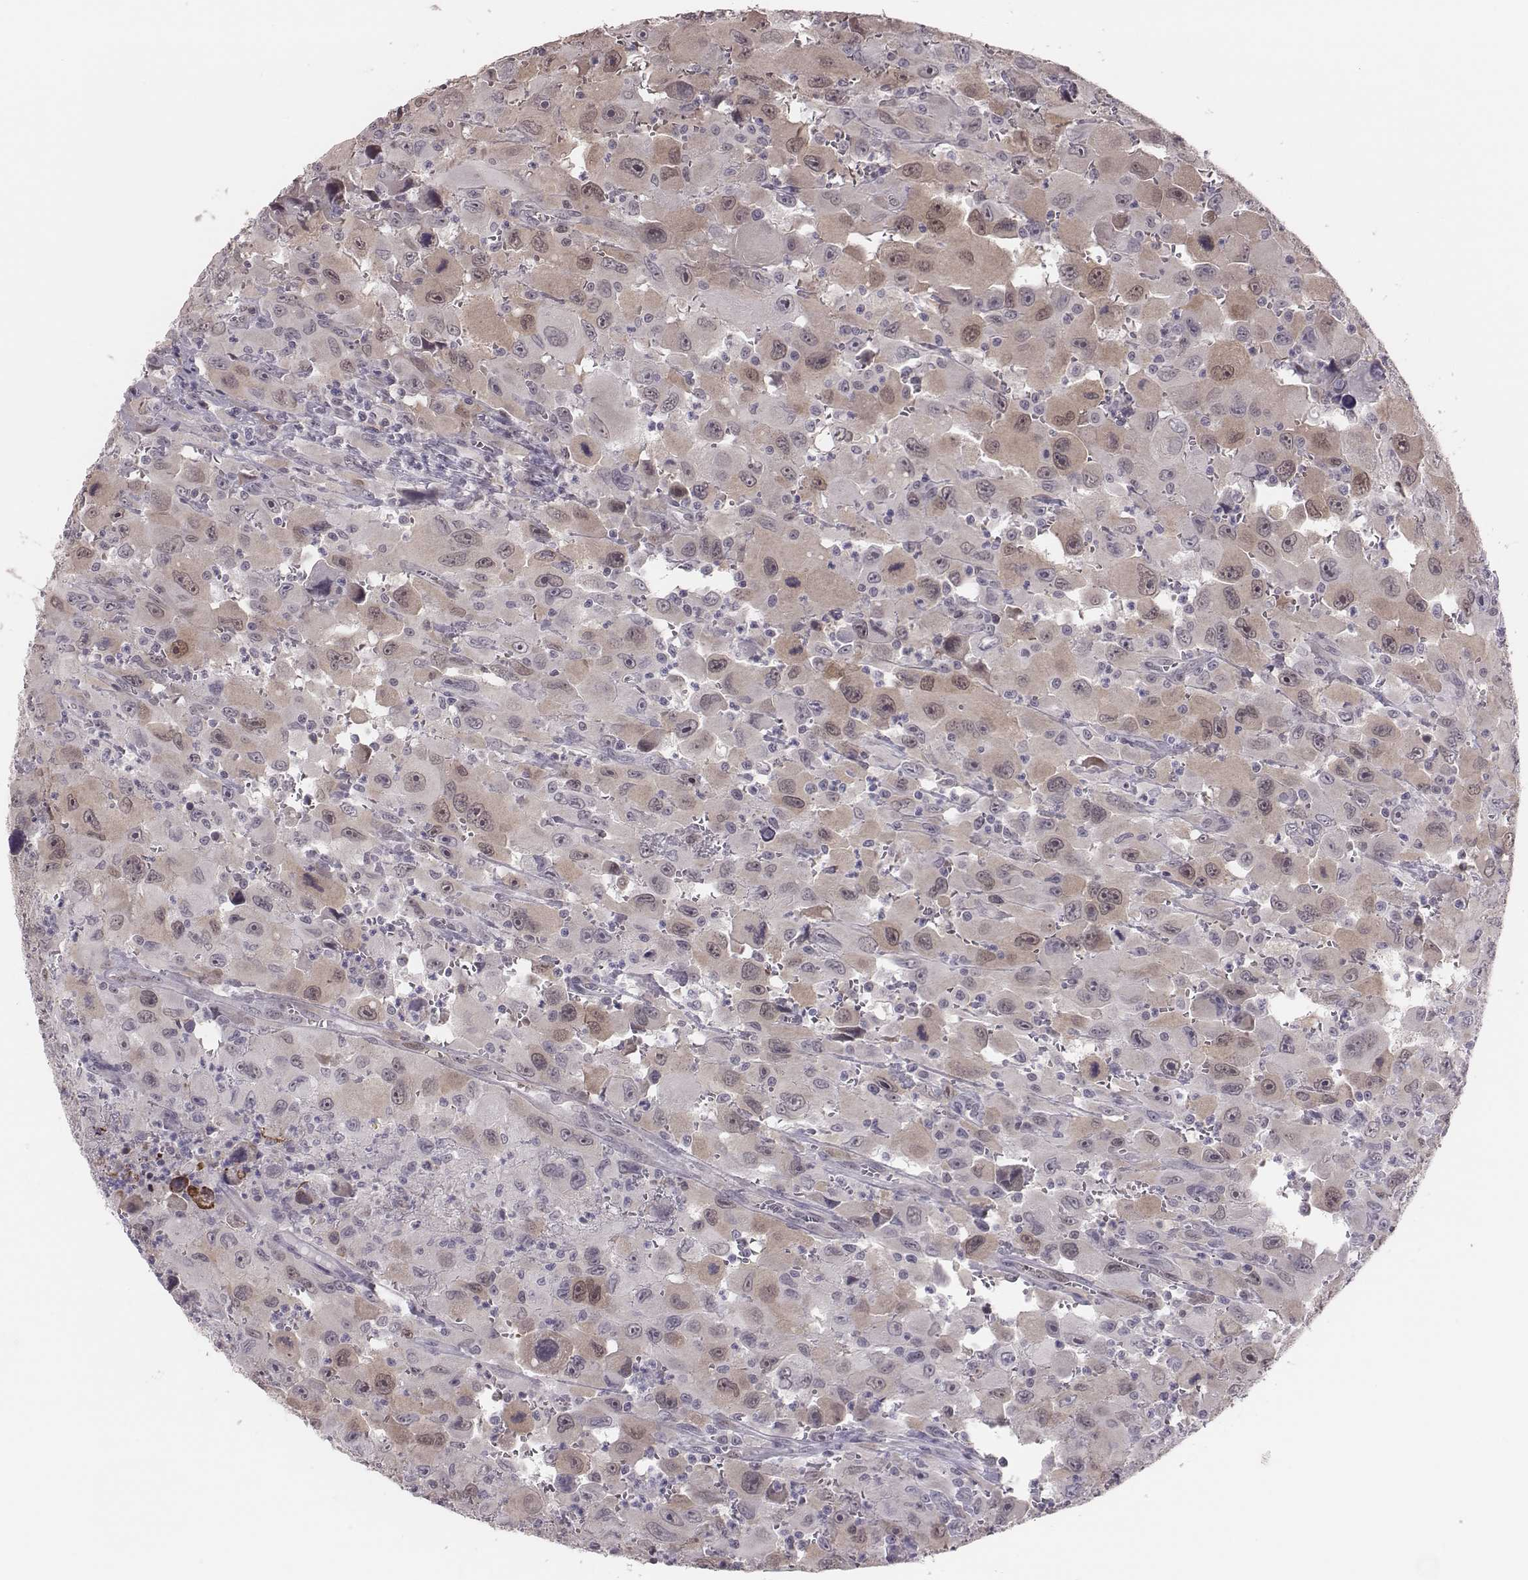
{"staining": {"intensity": "weak", "quantity": "25%-75%", "location": "cytoplasmic/membranous,nuclear"}, "tissue": "head and neck cancer", "cell_type": "Tumor cells", "image_type": "cancer", "snomed": [{"axis": "morphology", "description": "Squamous cell carcinoma, NOS"}, {"axis": "morphology", "description": "Squamous cell carcinoma, metastatic, NOS"}, {"axis": "topography", "description": "Oral tissue"}, {"axis": "topography", "description": "Head-Neck"}], "caption": "Metastatic squamous cell carcinoma (head and neck) was stained to show a protein in brown. There is low levels of weak cytoplasmic/membranous and nuclear staining in about 25%-75% of tumor cells. (DAB IHC with brightfield microscopy, high magnification).", "gene": "PBK", "patient": {"sex": "female", "age": 85}}